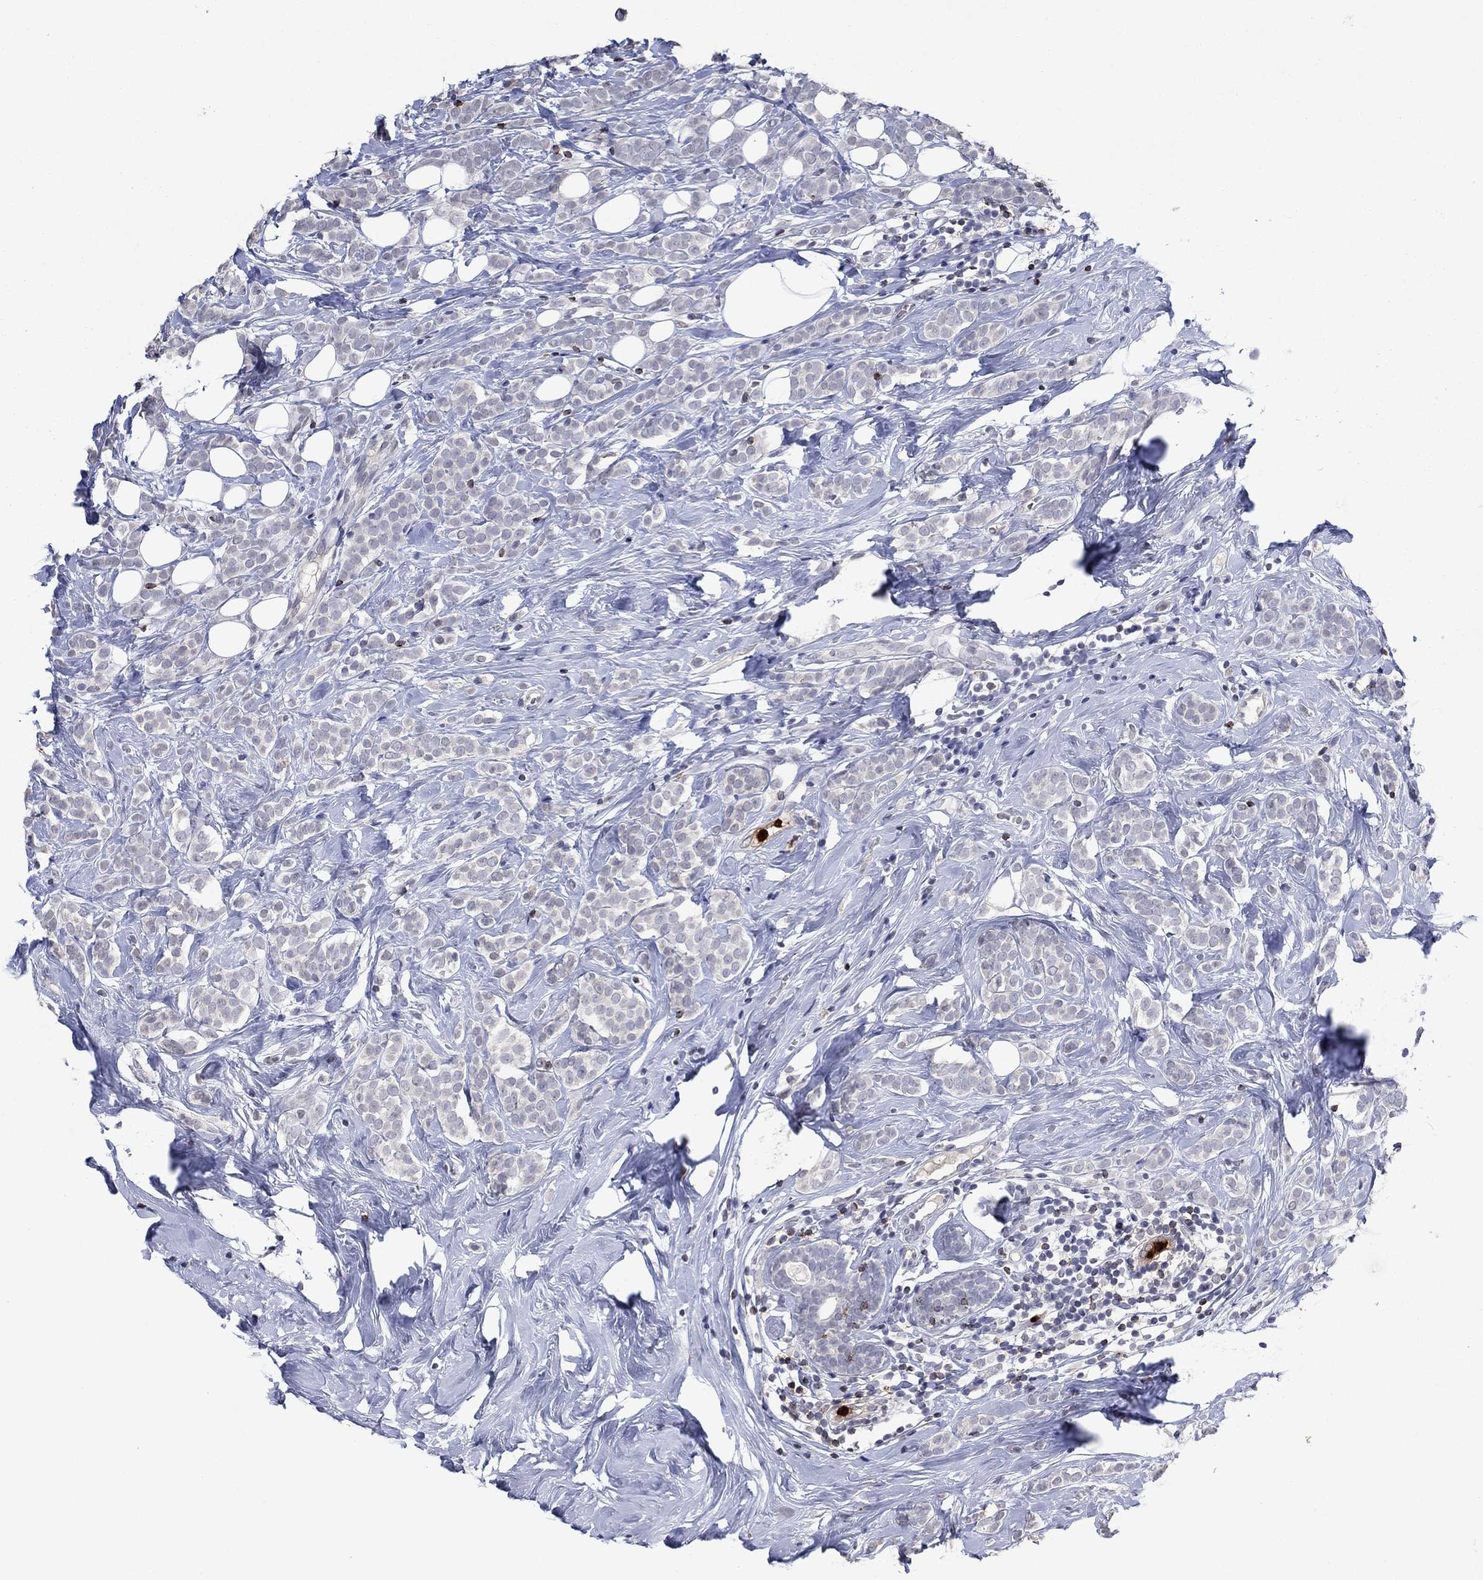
{"staining": {"intensity": "negative", "quantity": "none", "location": "none"}, "tissue": "breast cancer", "cell_type": "Tumor cells", "image_type": "cancer", "snomed": [{"axis": "morphology", "description": "Lobular carcinoma"}, {"axis": "topography", "description": "Breast"}], "caption": "High power microscopy micrograph of an immunohistochemistry (IHC) micrograph of breast cancer (lobular carcinoma), revealing no significant positivity in tumor cells.", "gene": "CCL5", "patient": {"sex": "female", "age": 49}}